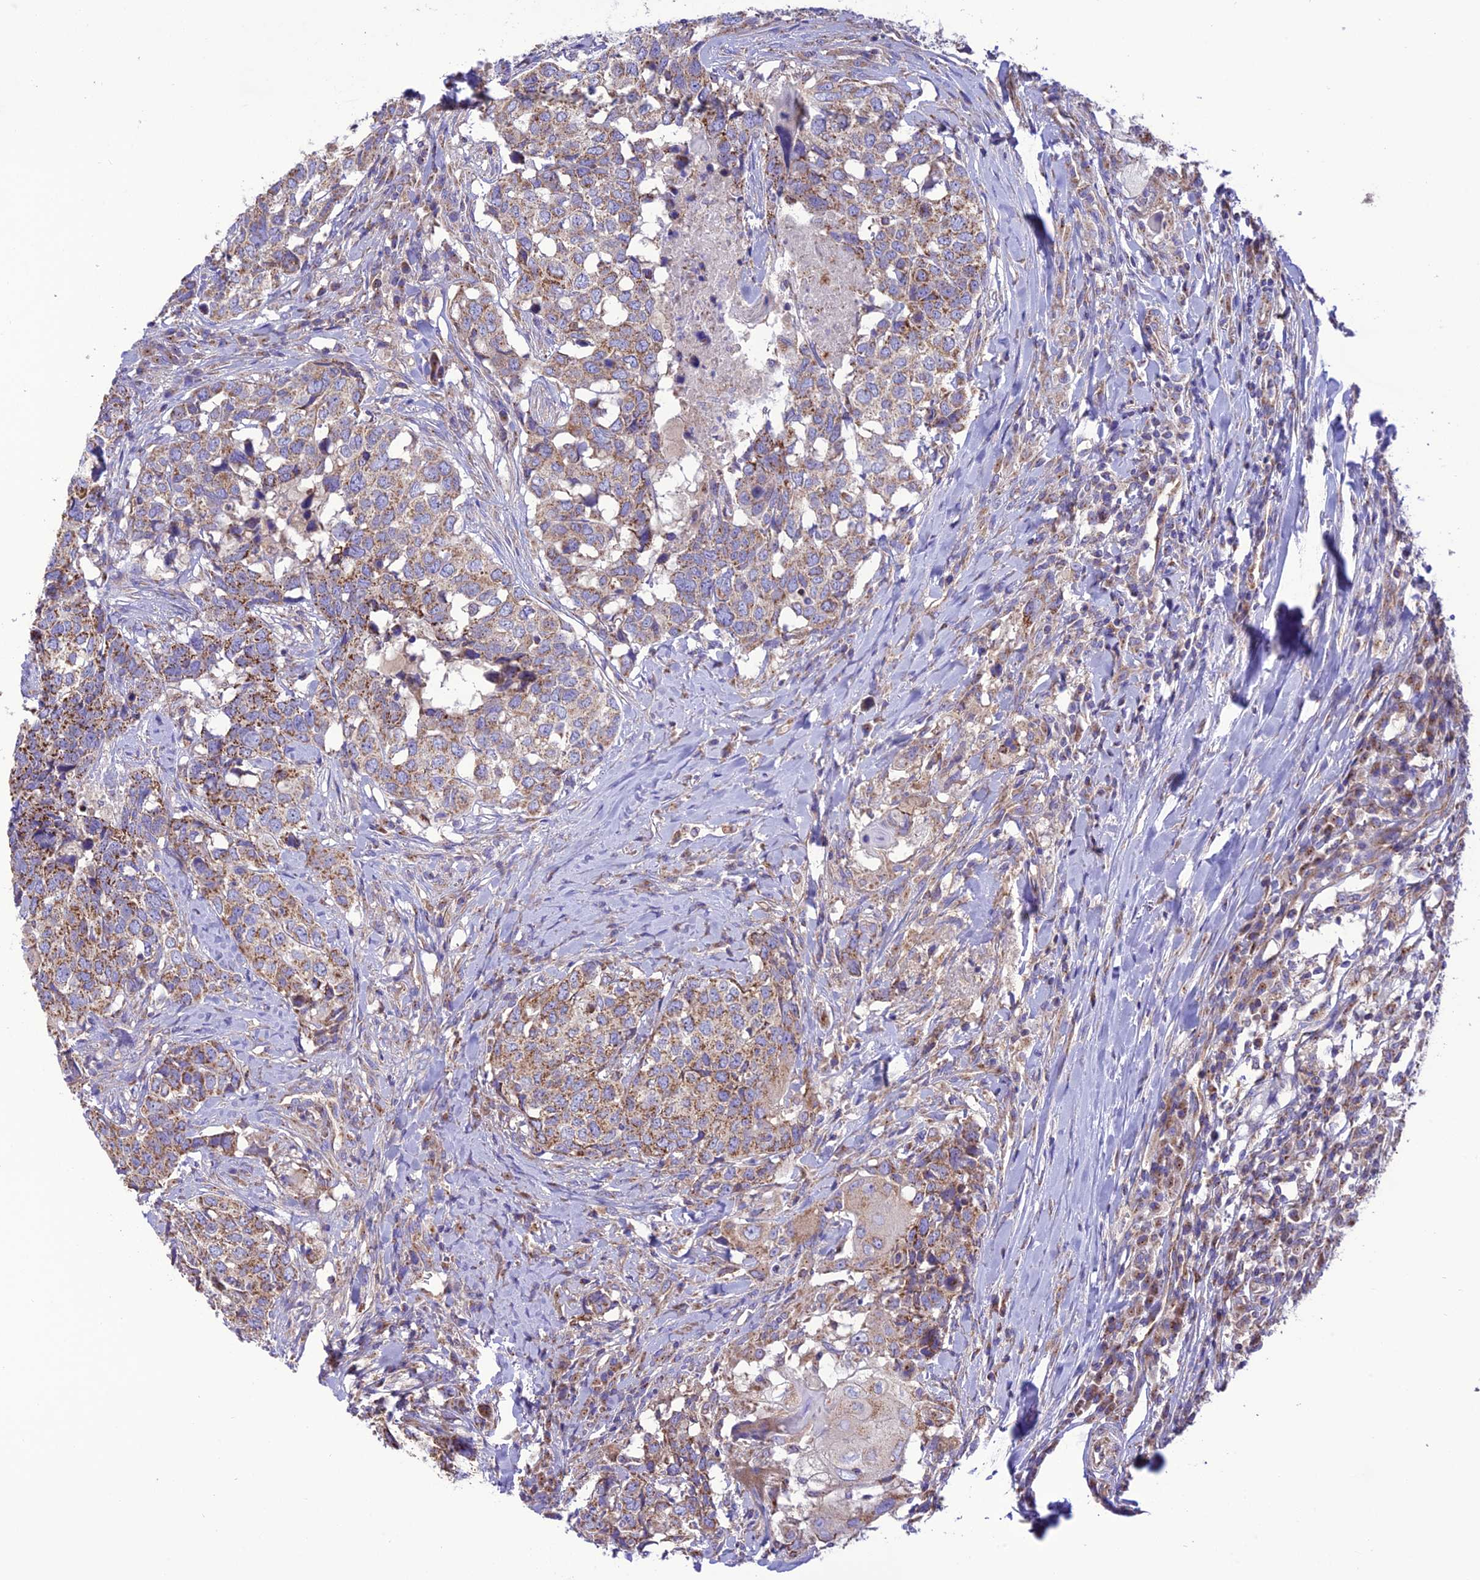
{"staining": {"intensity": "moderate", "quantity": ">75%", "location": "cytoplasmic/membranous"}, "tissue": "head and neck cancer", "cell_type": "Tumor cells", "image_type": "cancer", "snomed": [{"axis": "morphology", "description": "Squamous cell carcinoma, NOS"}, {"axis": "topography", "description": "Head-Neck"}], "caption": "This histopathology image displays head and neck squamous cell carcinoma stained with immunohistochemistry (IHC) to label a protein in brown. The cytoplasmic/membranous of tumor cells show moderate positivity for the protein. Nuclei are counter-stained blue.", "gene": "MAP3K12", "patient": {"sex": "male", "age": 66}}